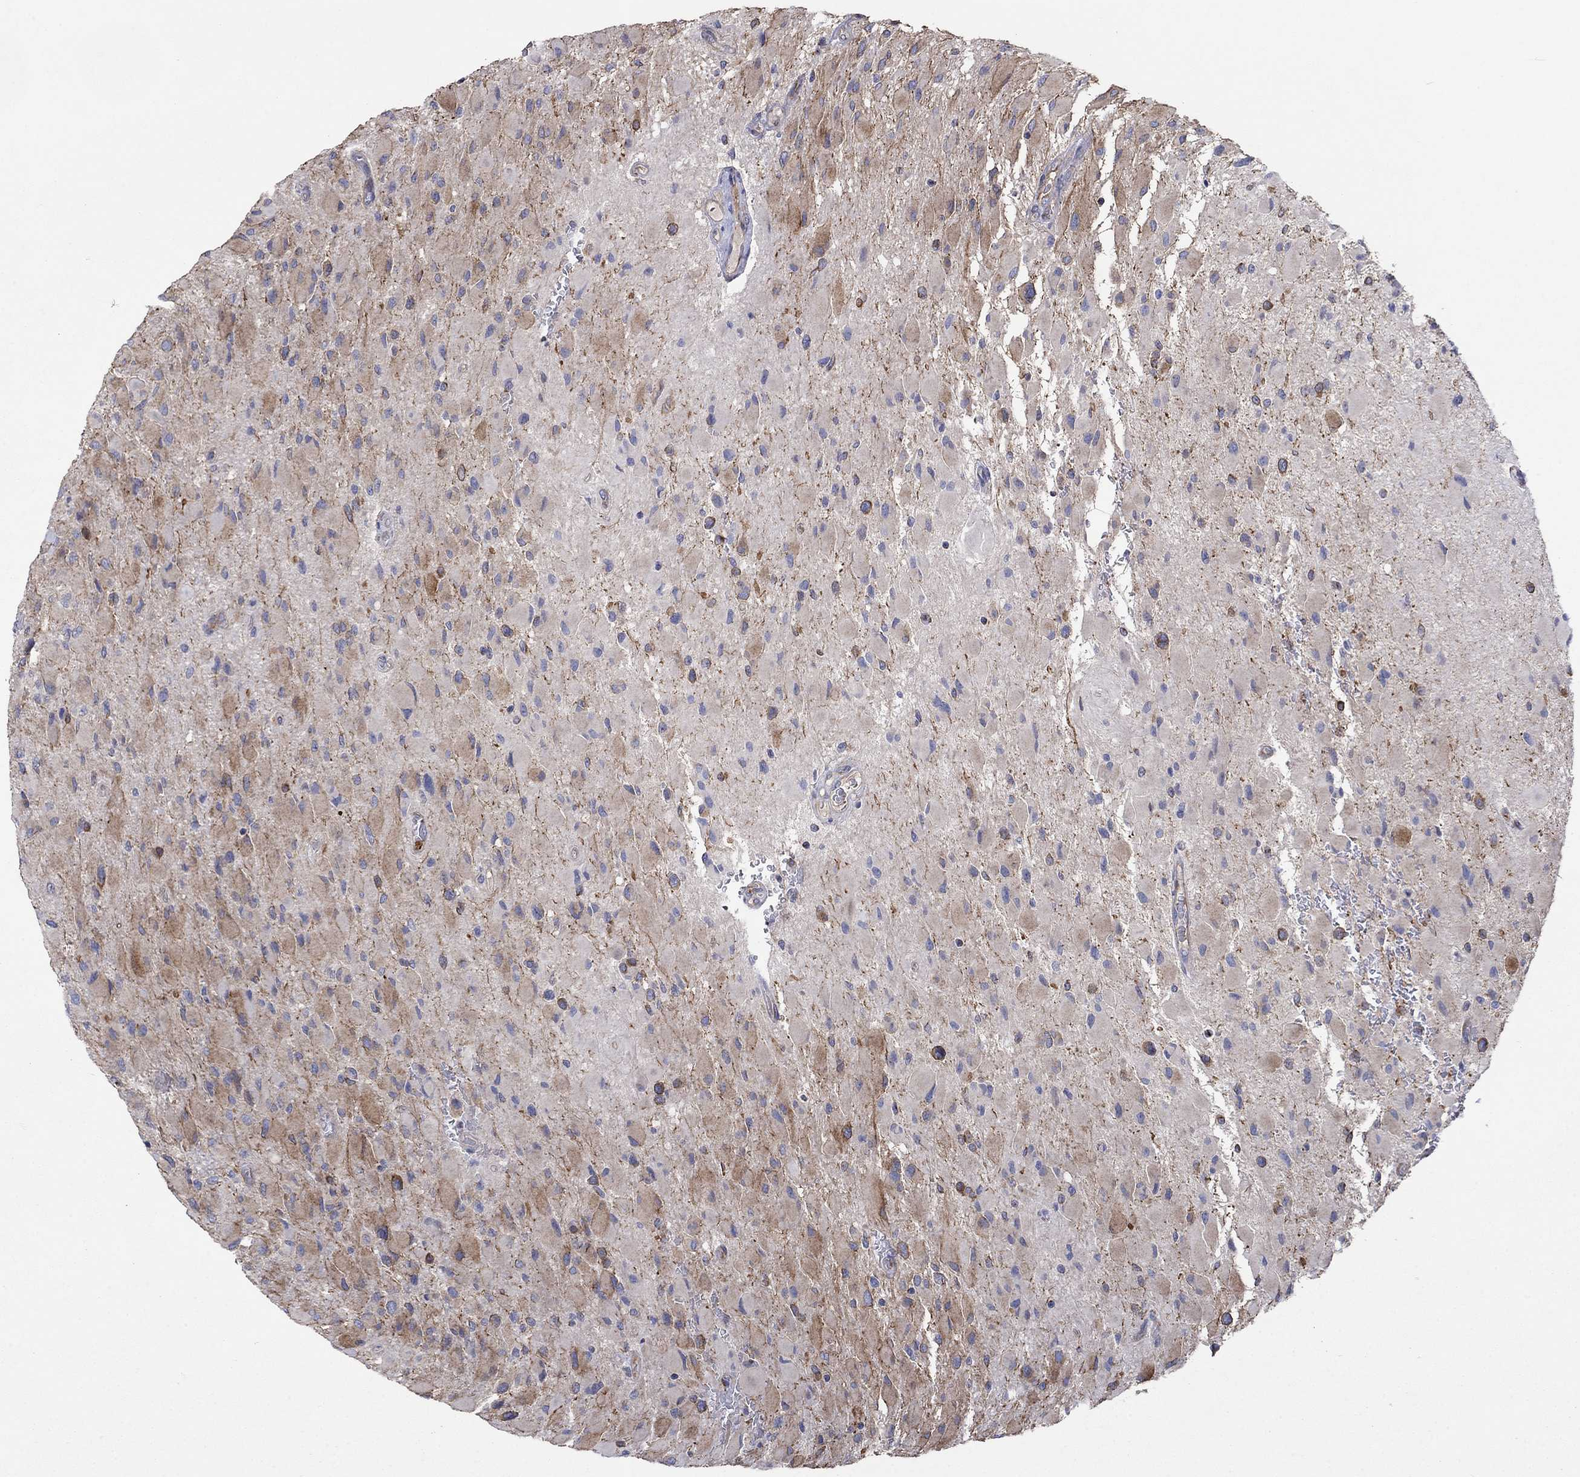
{"staining": {"intensity": "strong", "quantity": "<25%", "location": "cytoplasmic/membranous"}, "tissue": "glioma", "cell_type": "Tumor cells", "image_type": "cancer", "snomed": [{"axis": "morphology", "description": "Glioma, malignant, High grade"}, {"axis": "topography", "description": "Cerebral cortex"}], "caption": "This histopathology image displays malignant glioma (high-grade) stained with immunohistochemistry (IHC) to label a protein in brown. The cytoplasmic/membranous of tumor cells show strong positivity for the protein. Nuclei are counter-stained blue.", "gene": "TPRN", "patient": {"sex": "female", "age": 36}}